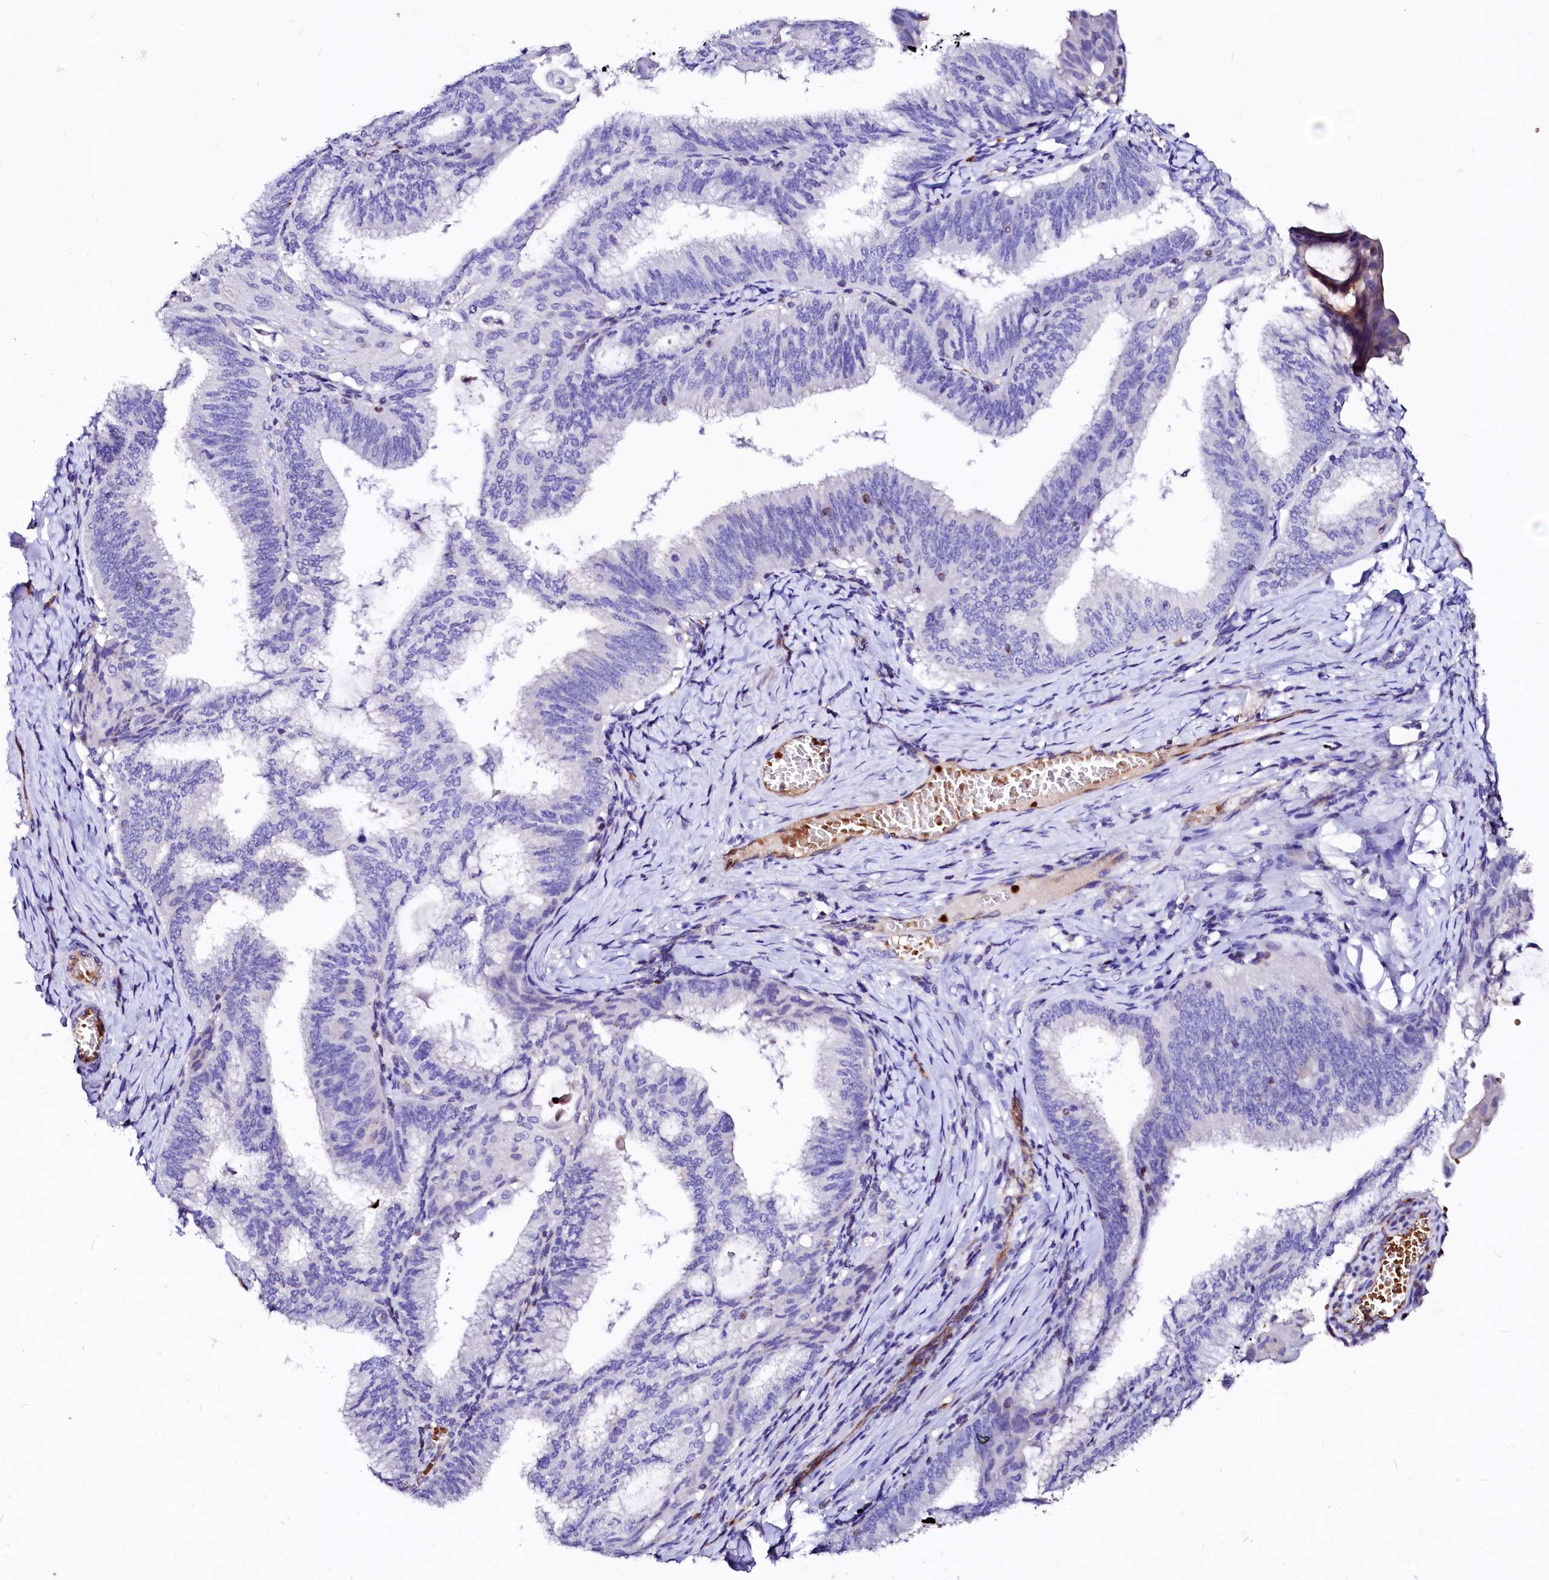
{"staining": {"intensity": "negative", "quantity": "none", "location": "none"}, "tissue": "endometrial cancer", "cell_type": "Tumor cells", "image_type": "cancer", "snomed": [{"axis": "morphology", "description": "Adenocarcinoma, NOS"}, {"axis": "topography", "description": "Endometrium"}], "caption": "IHC histopathology image of neoplastic tissue: endometrial cancer stained with DAB reveals no significant protein staining in tumor cells.", "gene": "RAB27A", "patient": {"sex": "female", "age": 49}}